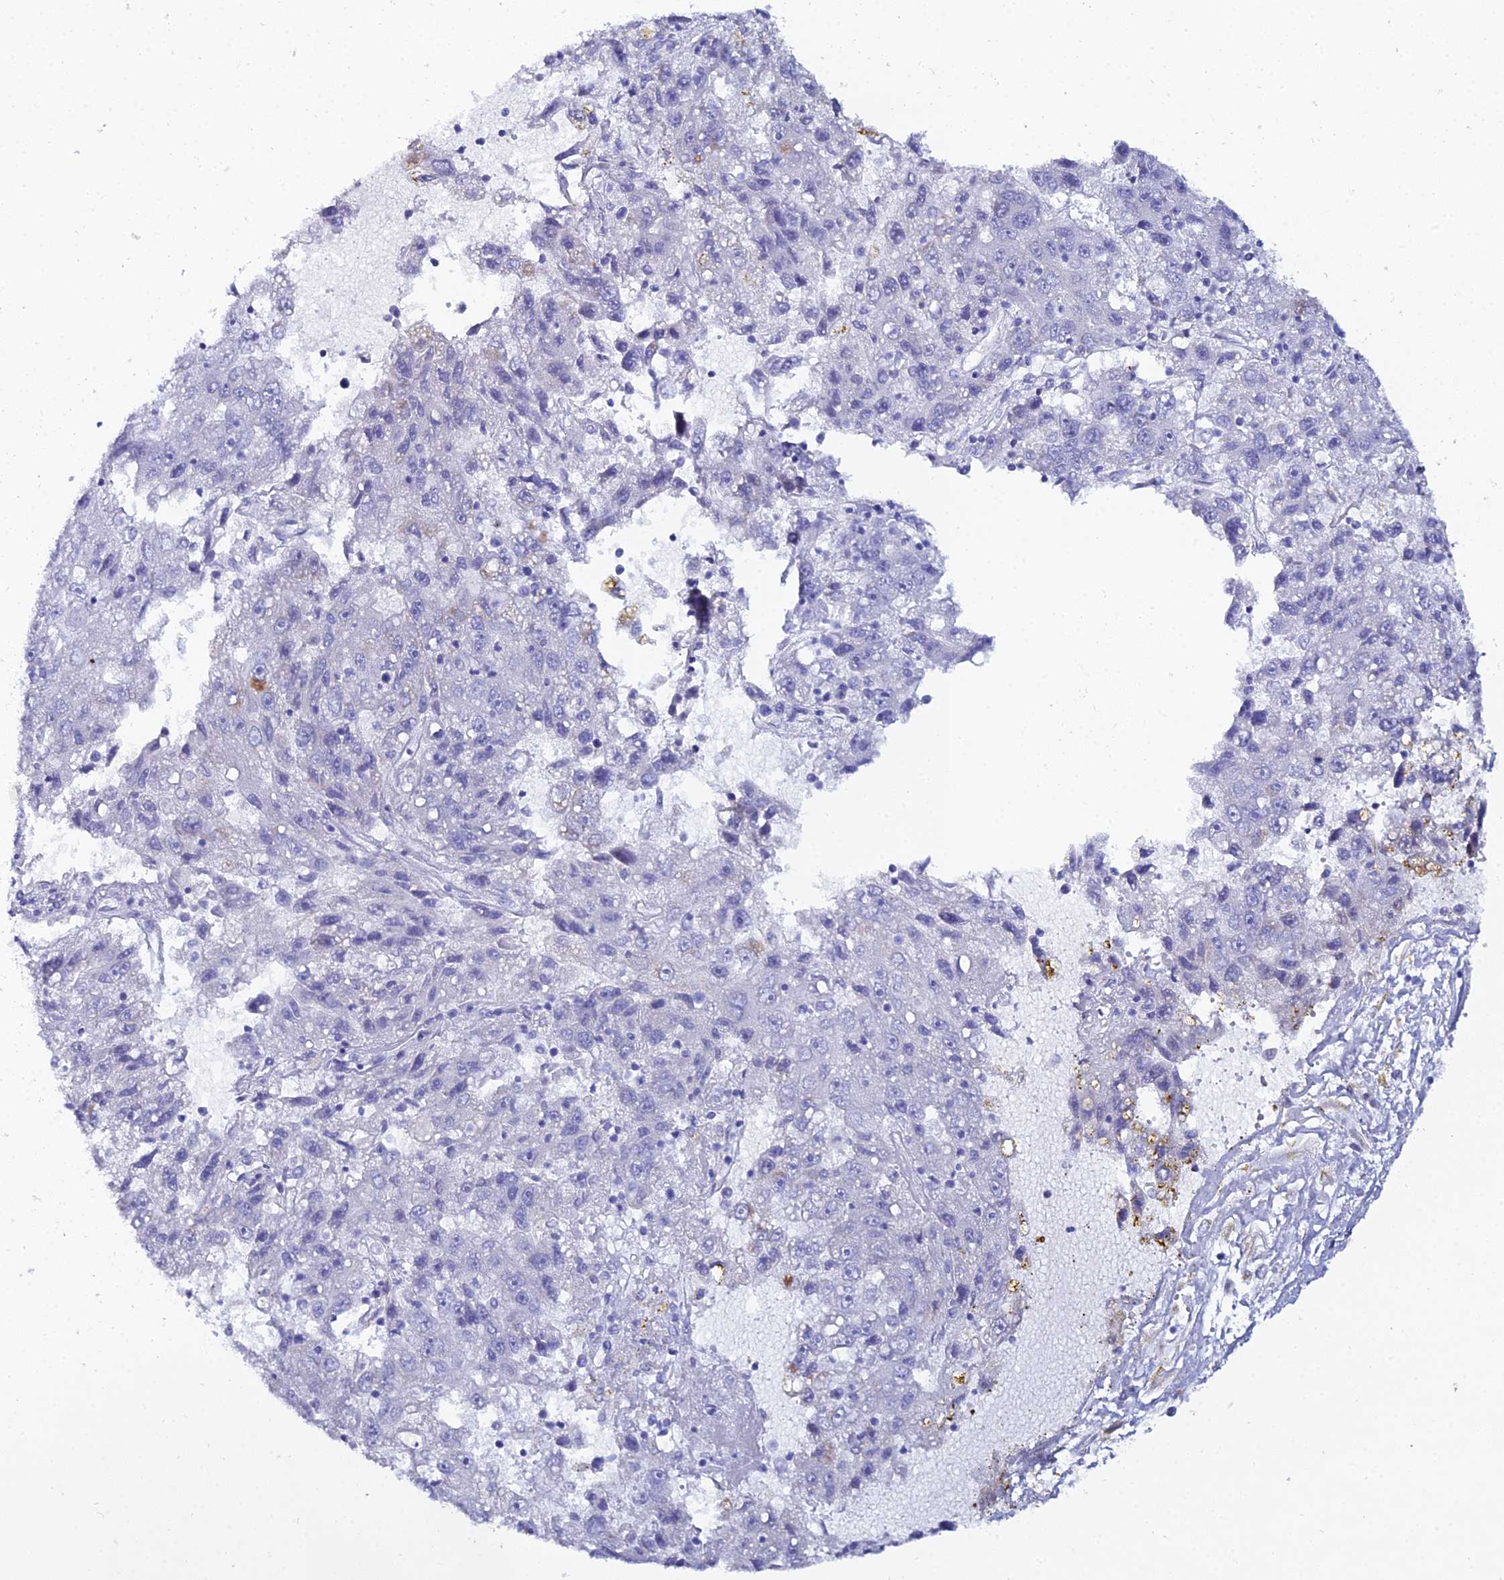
{"staining": {"intensity": "negative", "quantity": "none", "location": "none"}, "tissue": "liver cancer", "cell_type": "Tumor cells", "image_type": "cancer", "snomed": [{"axis": "morphology", "description": "Carcinoma, Hepatocellular, NOS"}, {"axis": "topography", "description": "Liver"}], "caption": "This histopathology image is of liver cancer stained with immunohistochemistry (IHC) to label a protein in brown with the nuclei are counter-stained blue. There is no expression in tumor cells.", "gene": "DHX34", "patient": {"sex": "male", "age": 49}}